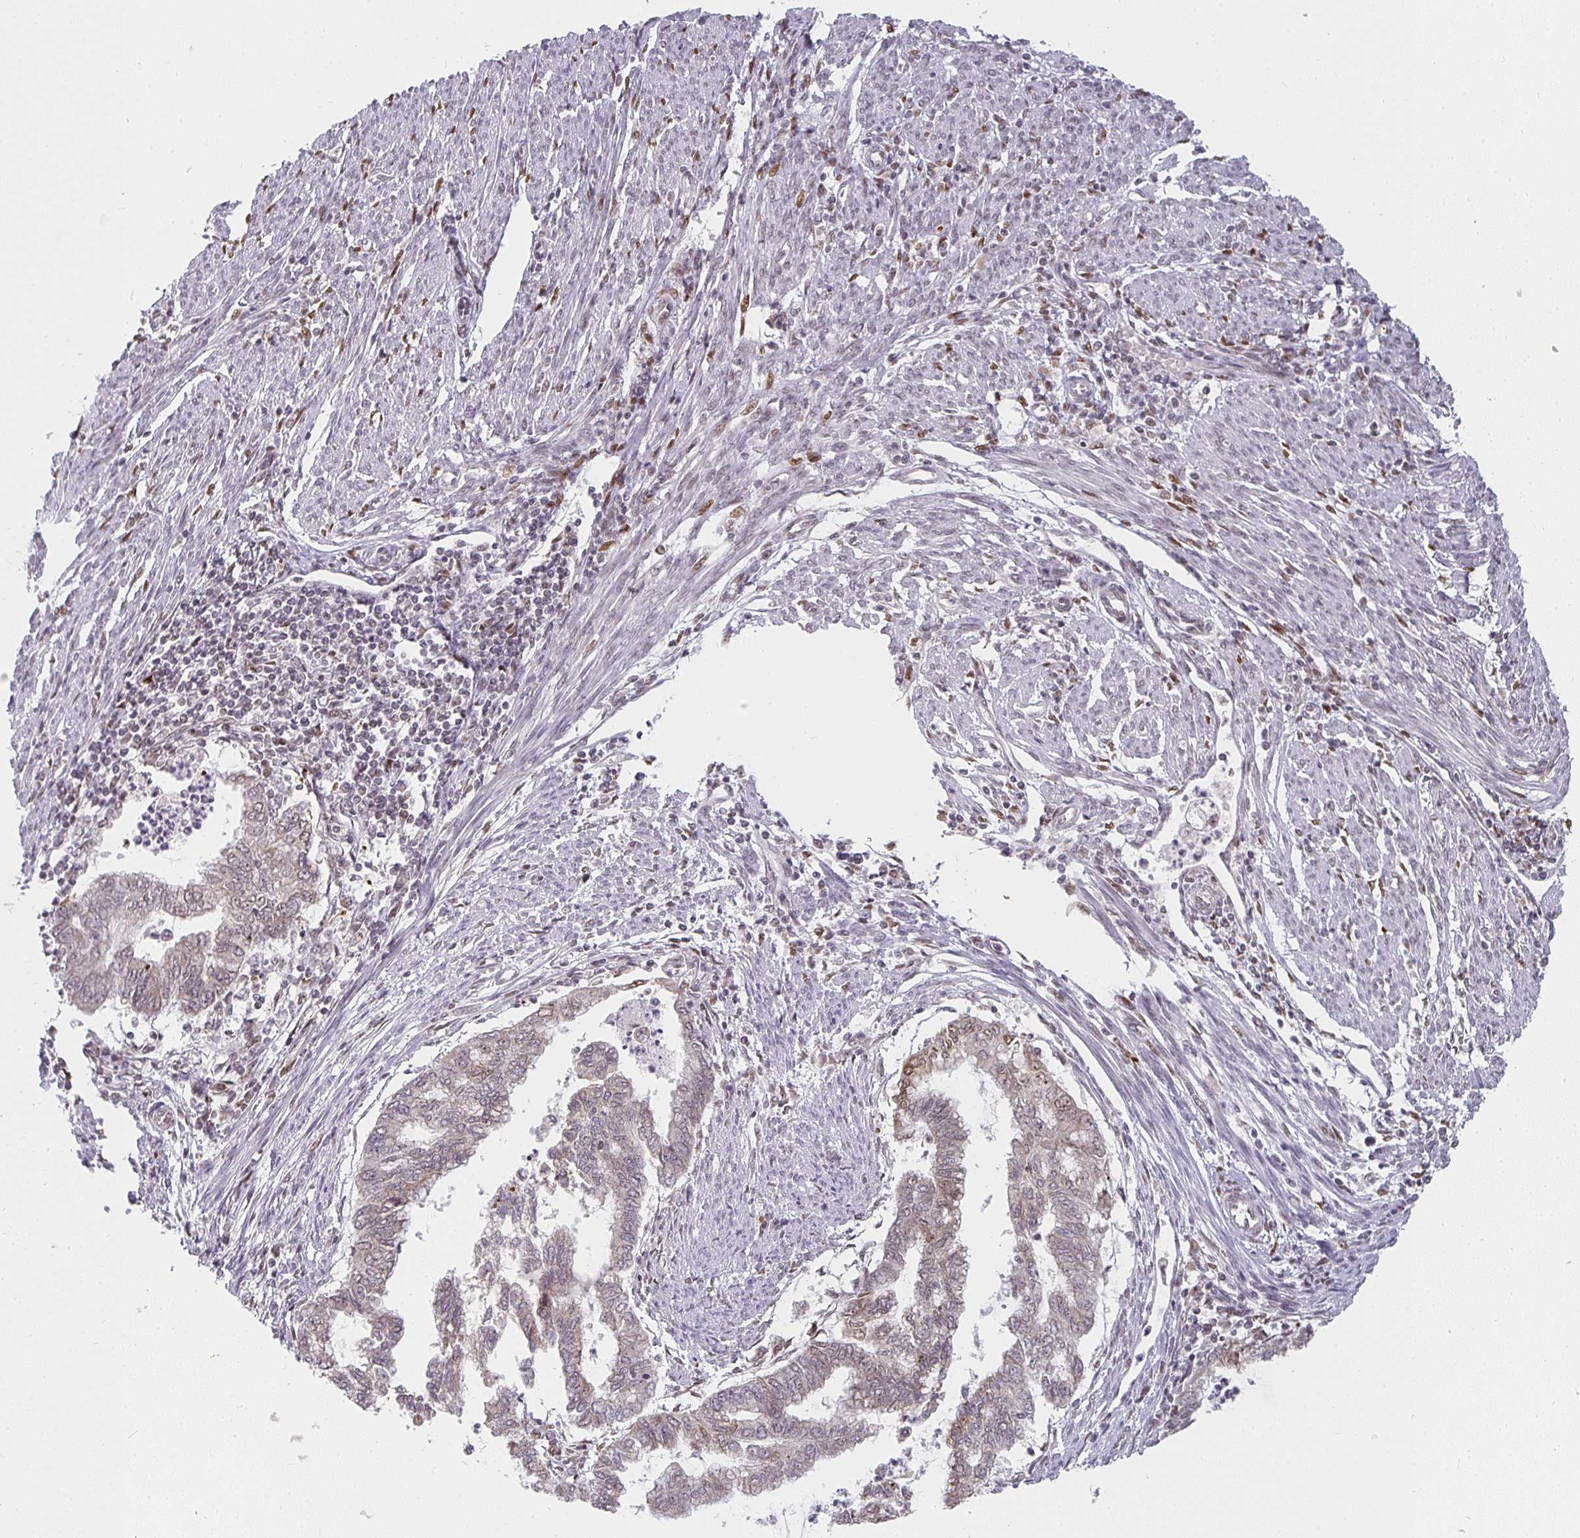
{"staining": {"intensity": "weak", "quantity": "<25%", "location": "nuclear"}, "tissue": "endometrial cancer", "cell_type": "Tumor cells", "image_type": "cancer", "snomed": [{"axis": "morphology", "description": "Adenocarcinoma, NOS"}, {"axis": "topography", "description": "Endometrium"}], "caption": "Immunohistochemistry (IHC) of human endometrial cancer demonstrates no positivity in tumor cells.", "gene": "SMARCA2", "patient": {"sex": "female", "age": 79}}